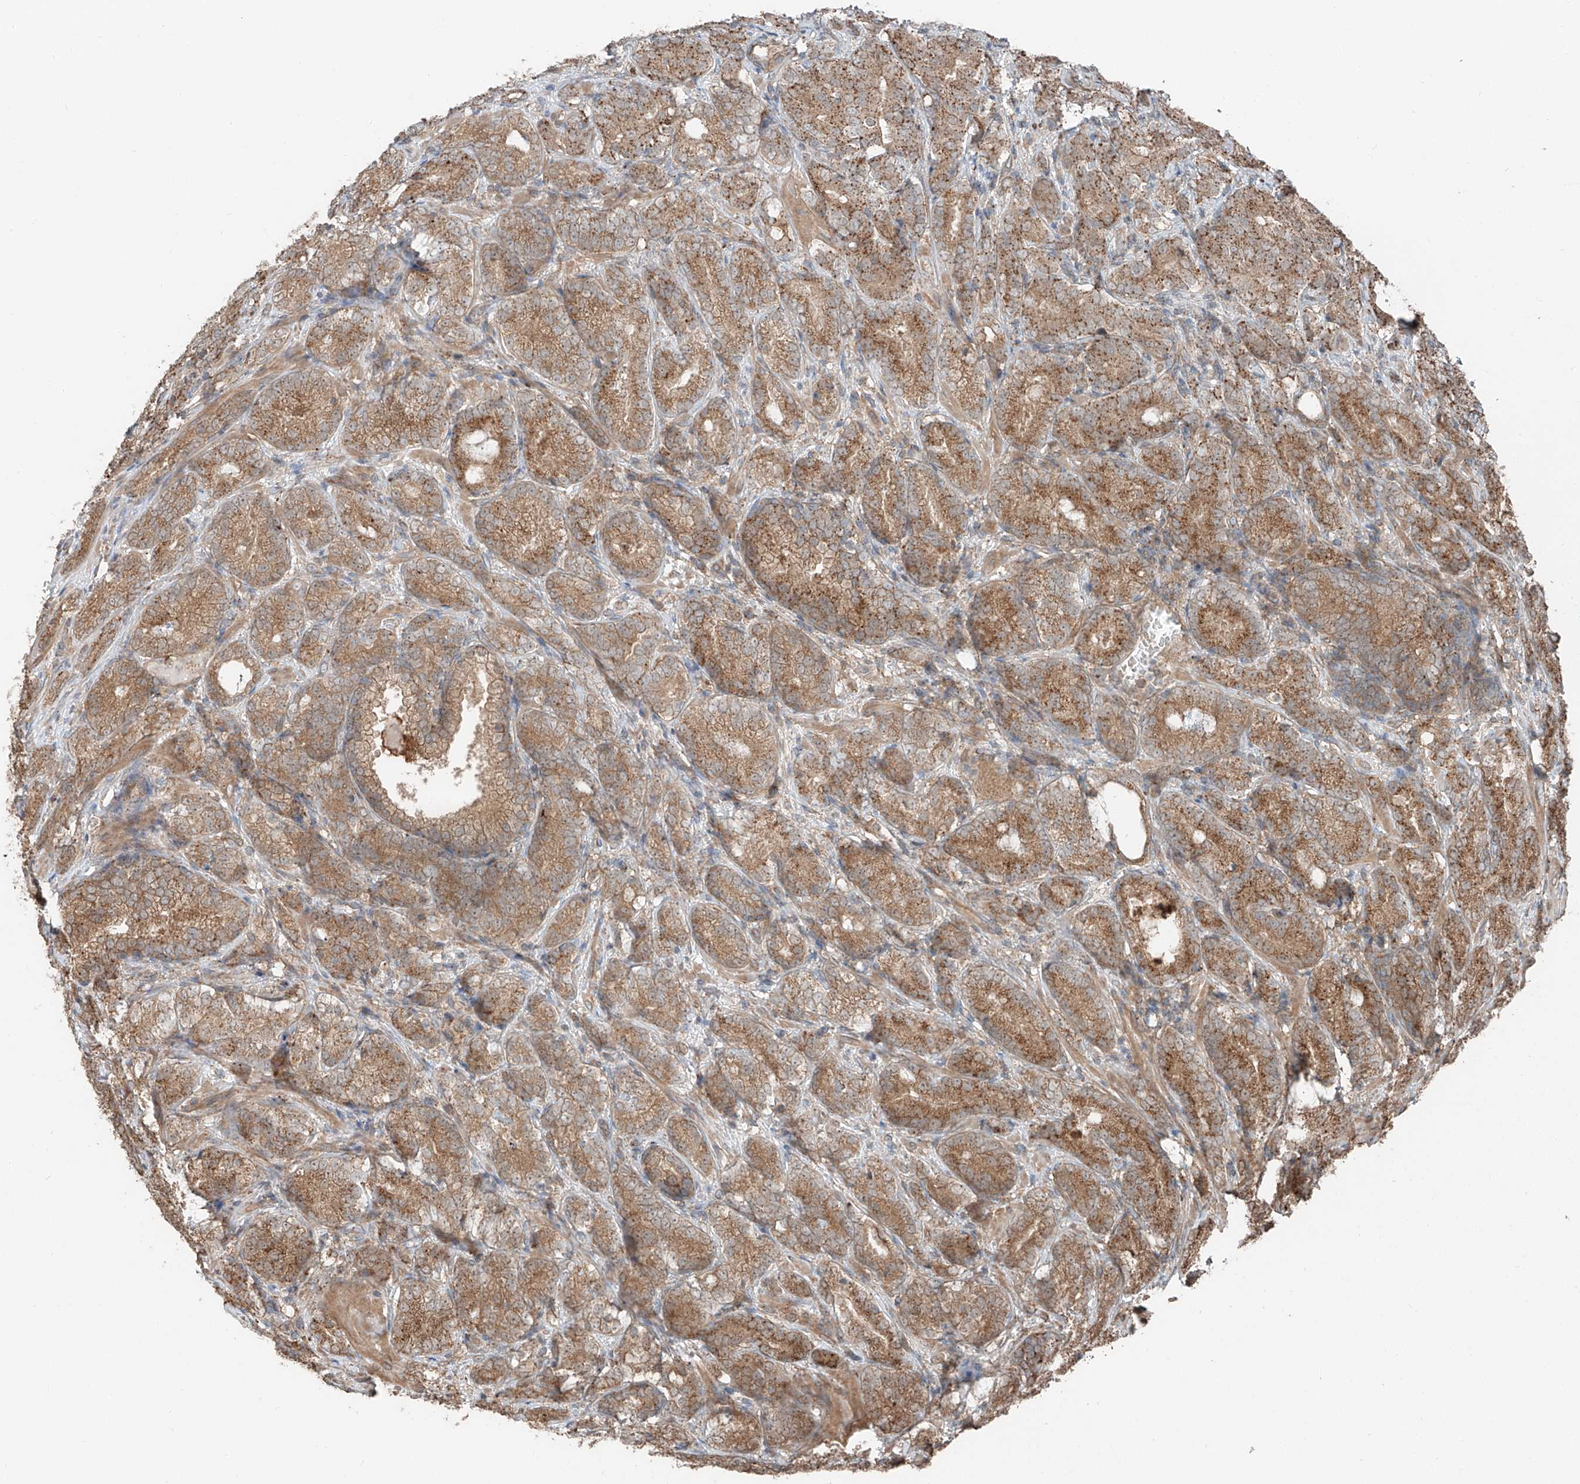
{"staining": {"intensity": "moderate", "quantity": ">75%", "location": "cytoplasmic/membranous"}, "tissue": "prostate cancer", "cell_type": "Tumor cells", "image_type": "cancer", "snomed": [{"axis": "morphology", "description": "Adenocarcinoma, High grade"}, {"axis": "topography", "description": "Prostate"}], "caption": "The micrograph demonstrates staining of prostate adenocarcinoma (high-grade), revealing moderate cytoplasmic/membranous protein positivity (brown color) within tumor cells.", "gene": "CEP162", "patient": {"sex": "male", "age": 66}}